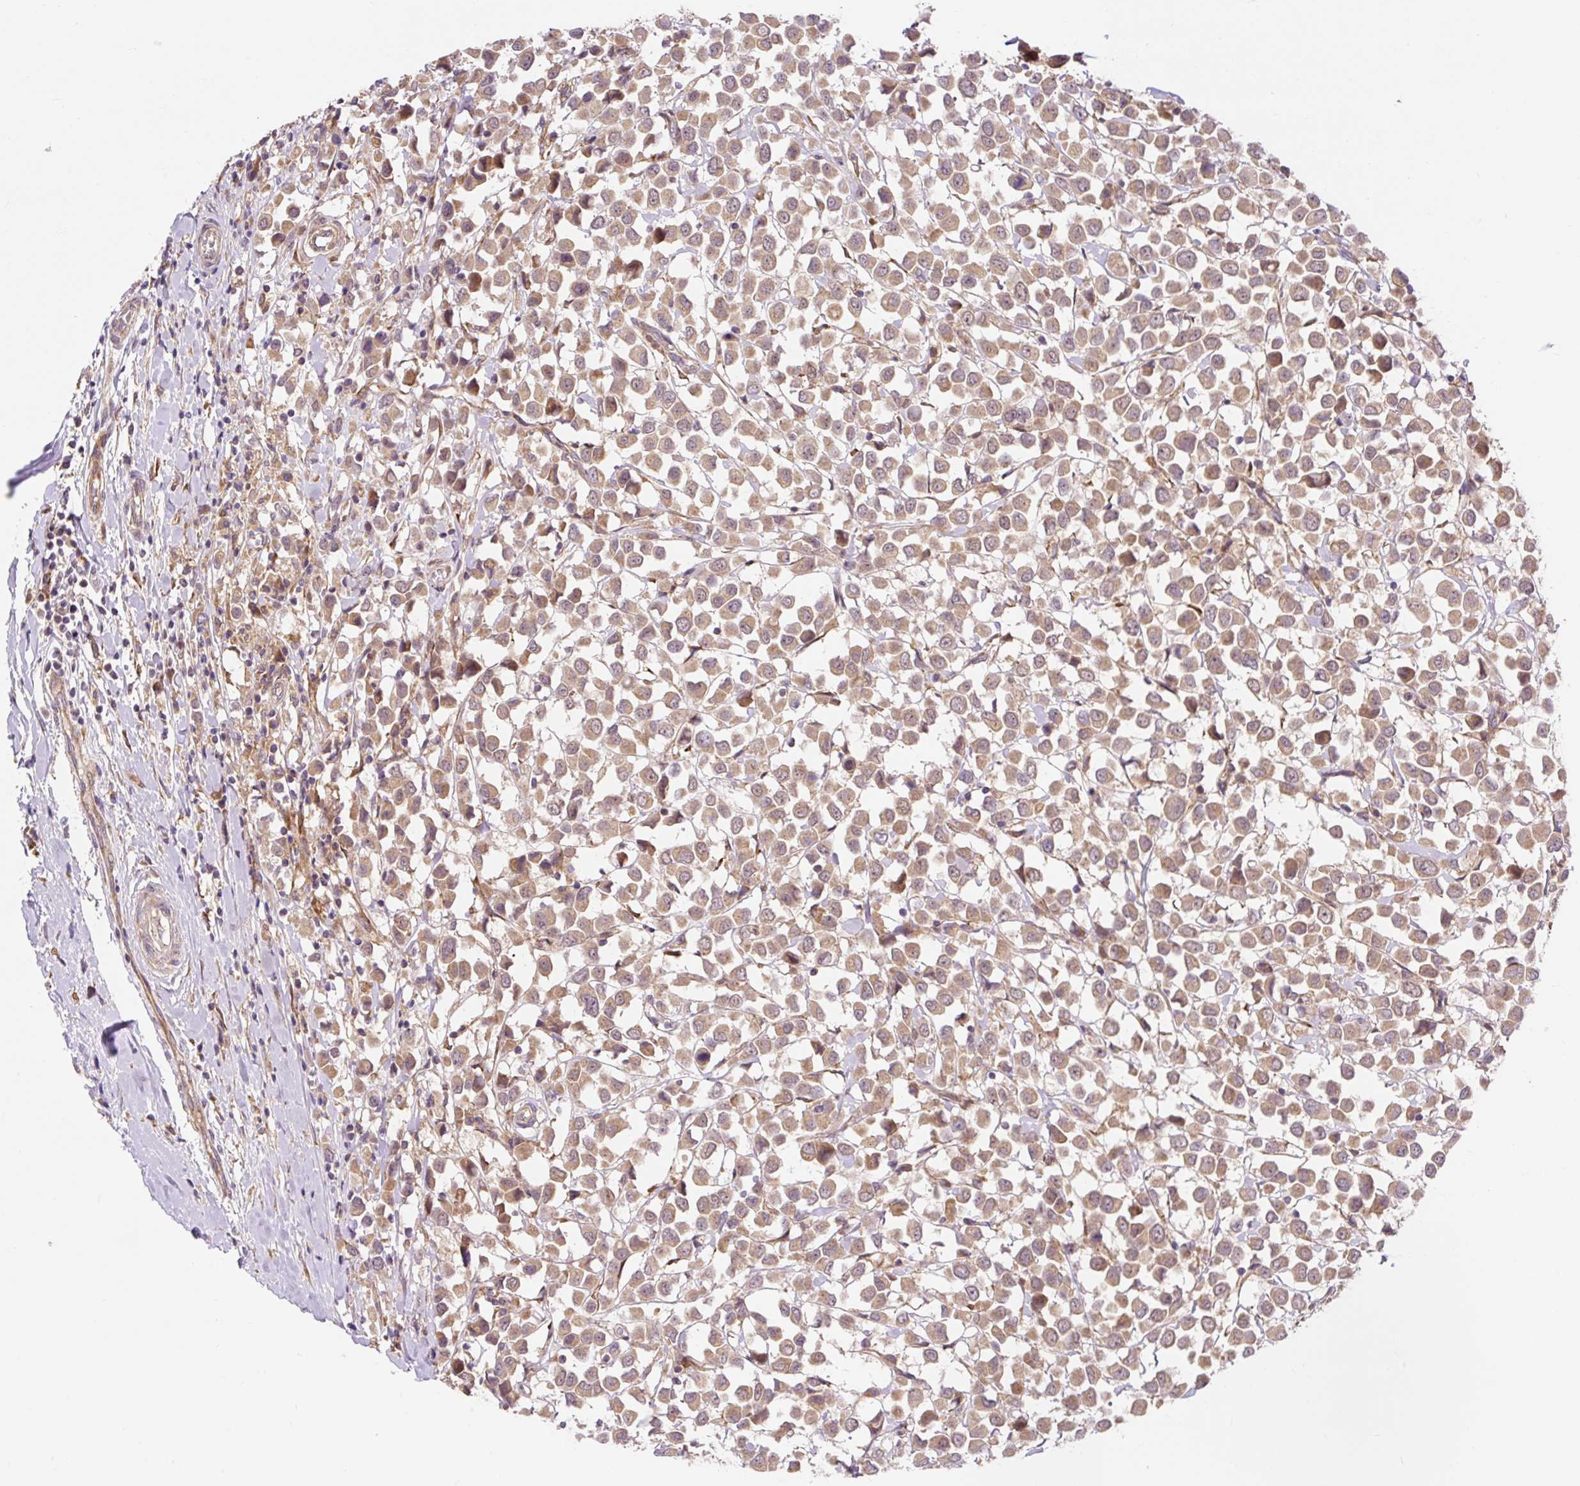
{"staining": {"intensity": "moderate", "quantity": ">75%", "location": "cytoplasmic/membranous"}, "tissue": "breast cancer", "cell_type": "Tumor cells", "image_type": "cancer", "snomed": [{"axis": "morphology", "description": "Duct carcinoma"}, {"axis": "topography", "description": "Breast"}], "caption": "A histopathology image of human breast intraductal carcinoma stained for a protein displays moderate cytoplasmic/membranous brown staining in tumor cells.", "gene": "TRIAP1", "patient": {"sex": "female", "age": 61}}